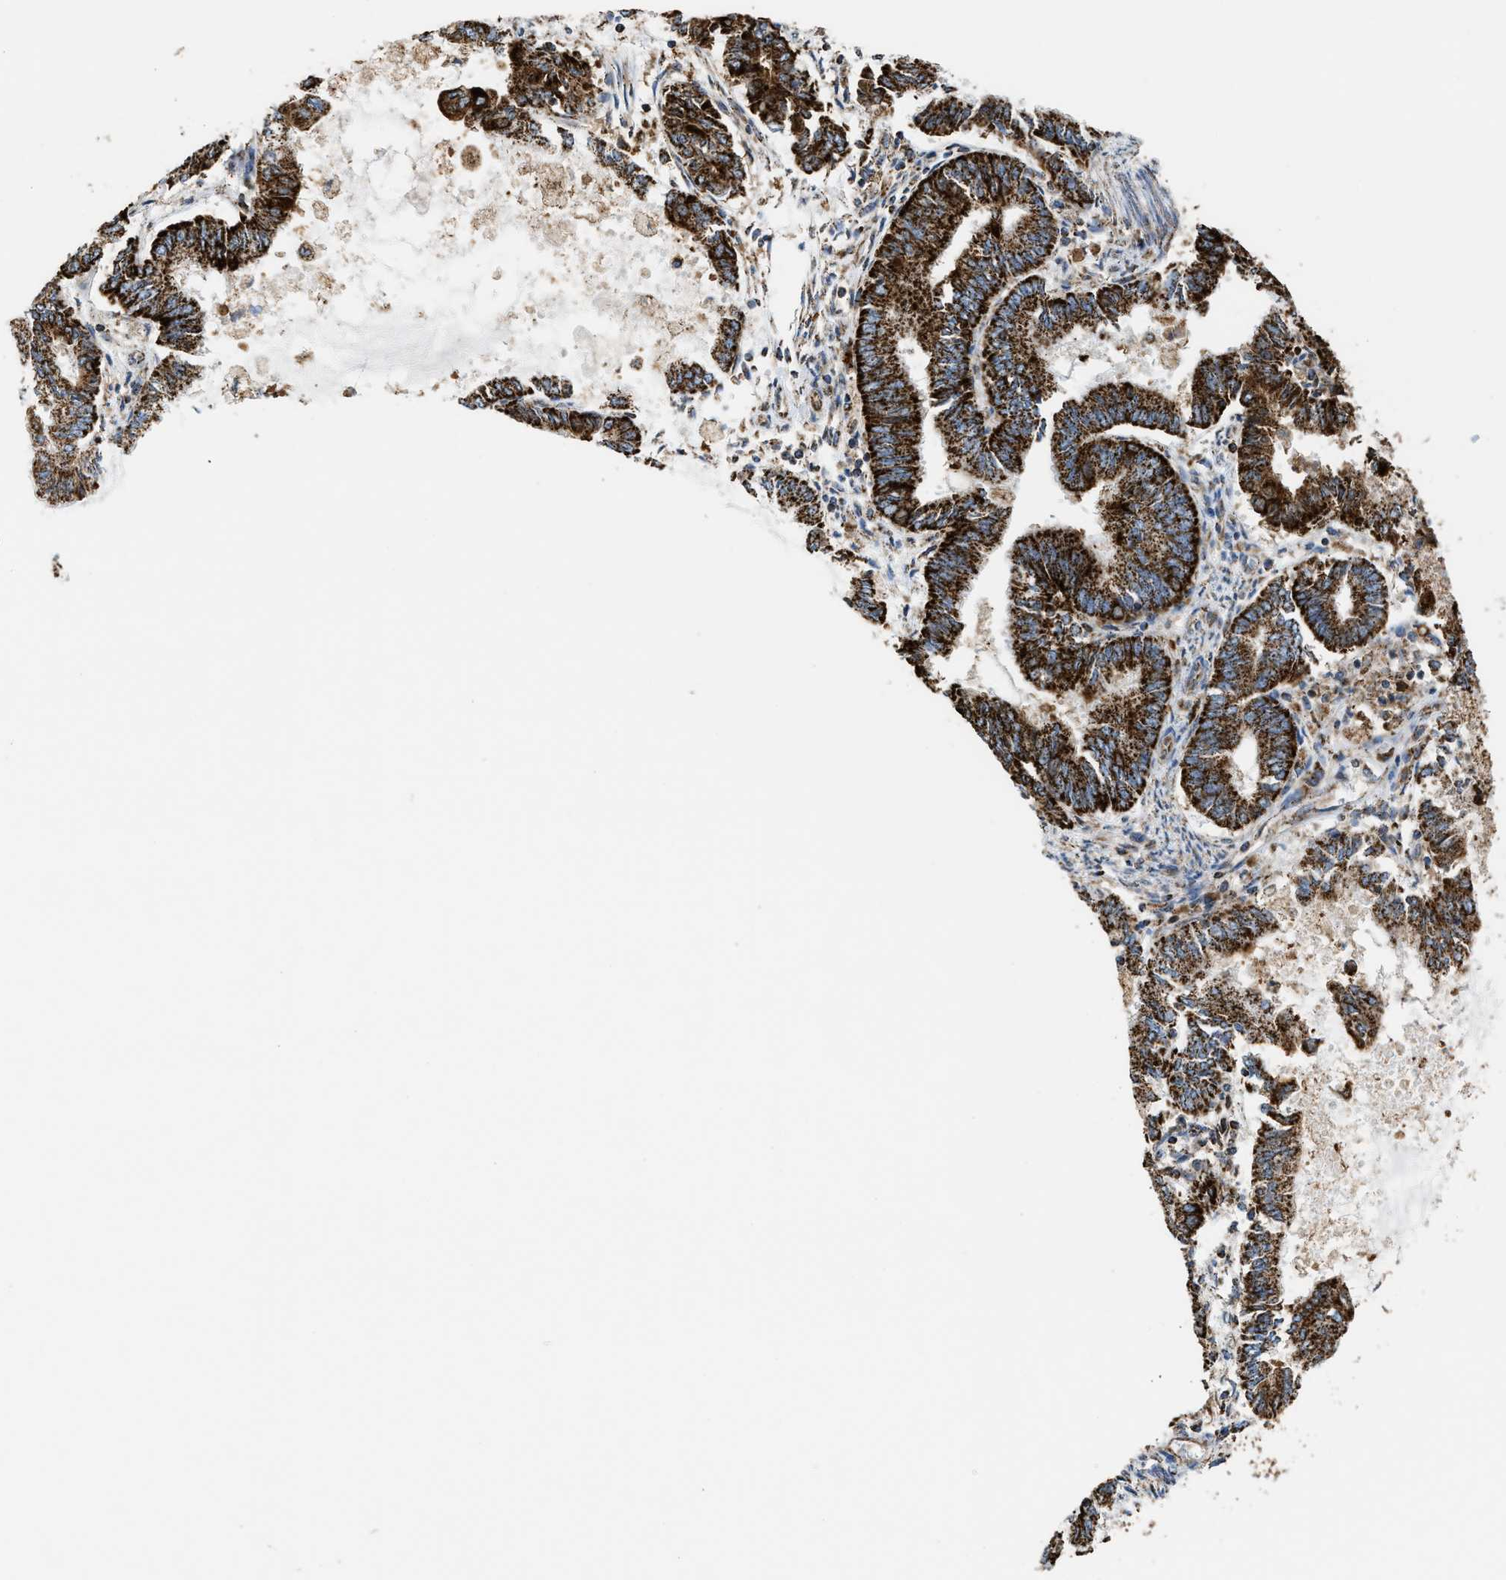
{"staining": {"intensity": "strong", "quantity": ">75%", "location": "cytoplasmic/membranous"}, "tissue": "endometrial cancer", "cell_type": "Tumor cells", "image_type": "cancer", "snomed": [{"axis": "morphology", "description": "Adenocarcinoma, NOS"}, {"axis": "topography", "description": "Endometrium"}], "caption": "Immunohistochemical staining of endometrial cancer shows high levels of strong cytoplasmic/membranous expression in approximately >75% of tumor cells. (brown staining indicates protein expression, while blue staining denotes nuclei).", "gene": "ECHS1", "patient": {"sex": "female", "age": 86}}